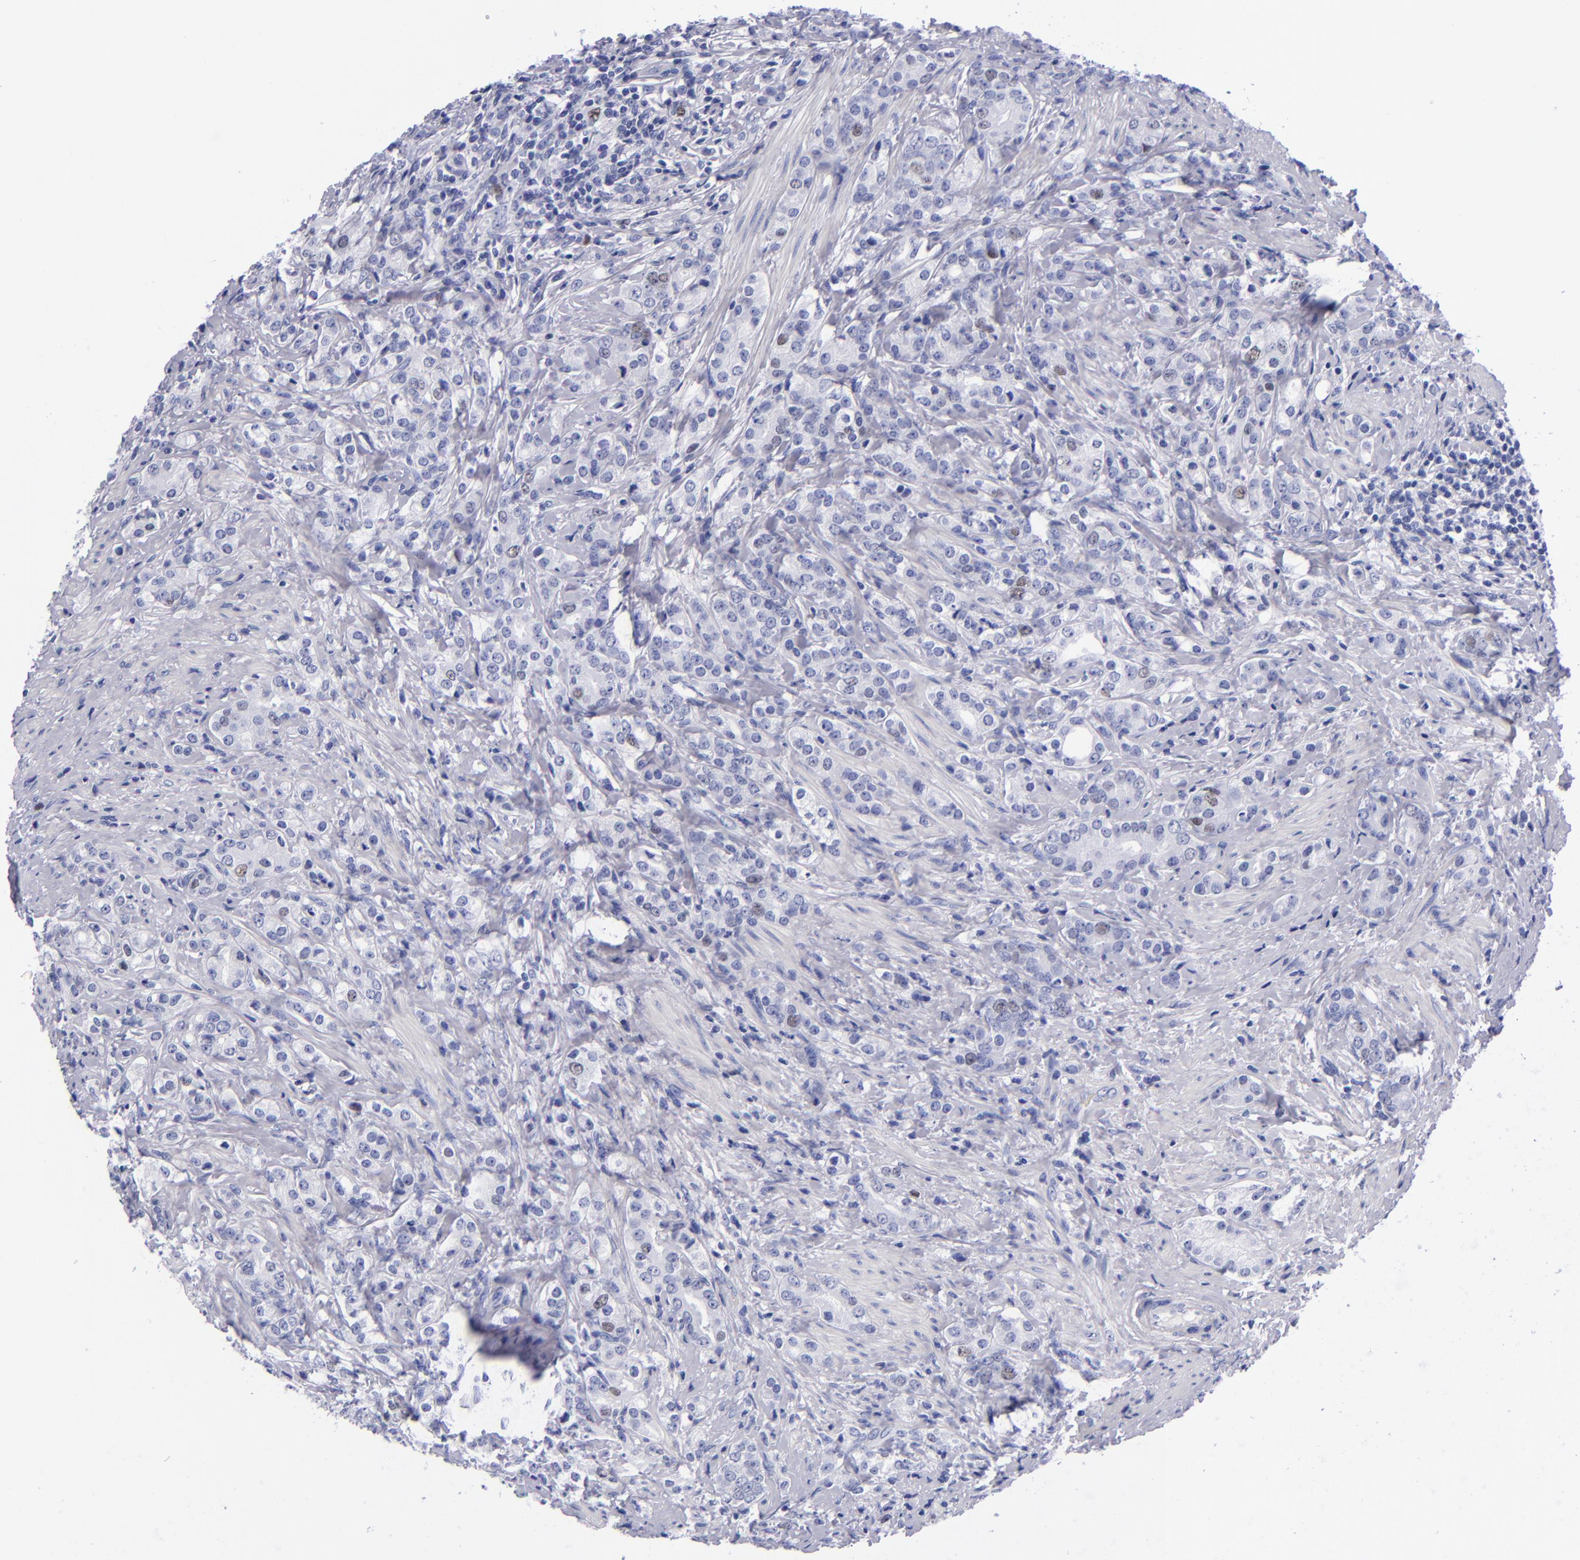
{"staining": {"intensity": "weak", "quantity": "<25%", "location": "nuclear"}, "tissue": "prostate cancer", "cell_type": "Tumor cells", "image_type": "cancer", "snomed": [{"axis": "morphology", "description": "Adenocarcinoma, Medium grade"}, {"axis": "topography", "description": "Prostate"}], "caption": "Immunohistochemistry of medium-grade adenocarcinoma (prostate) displays no positivity in tumor cells. (DAB immunohistochemistry (IHC) visualized using brightfield microscopy, high magnification).", "gene": "MCM7", "patient": {"sex": "male", "age": 59}}